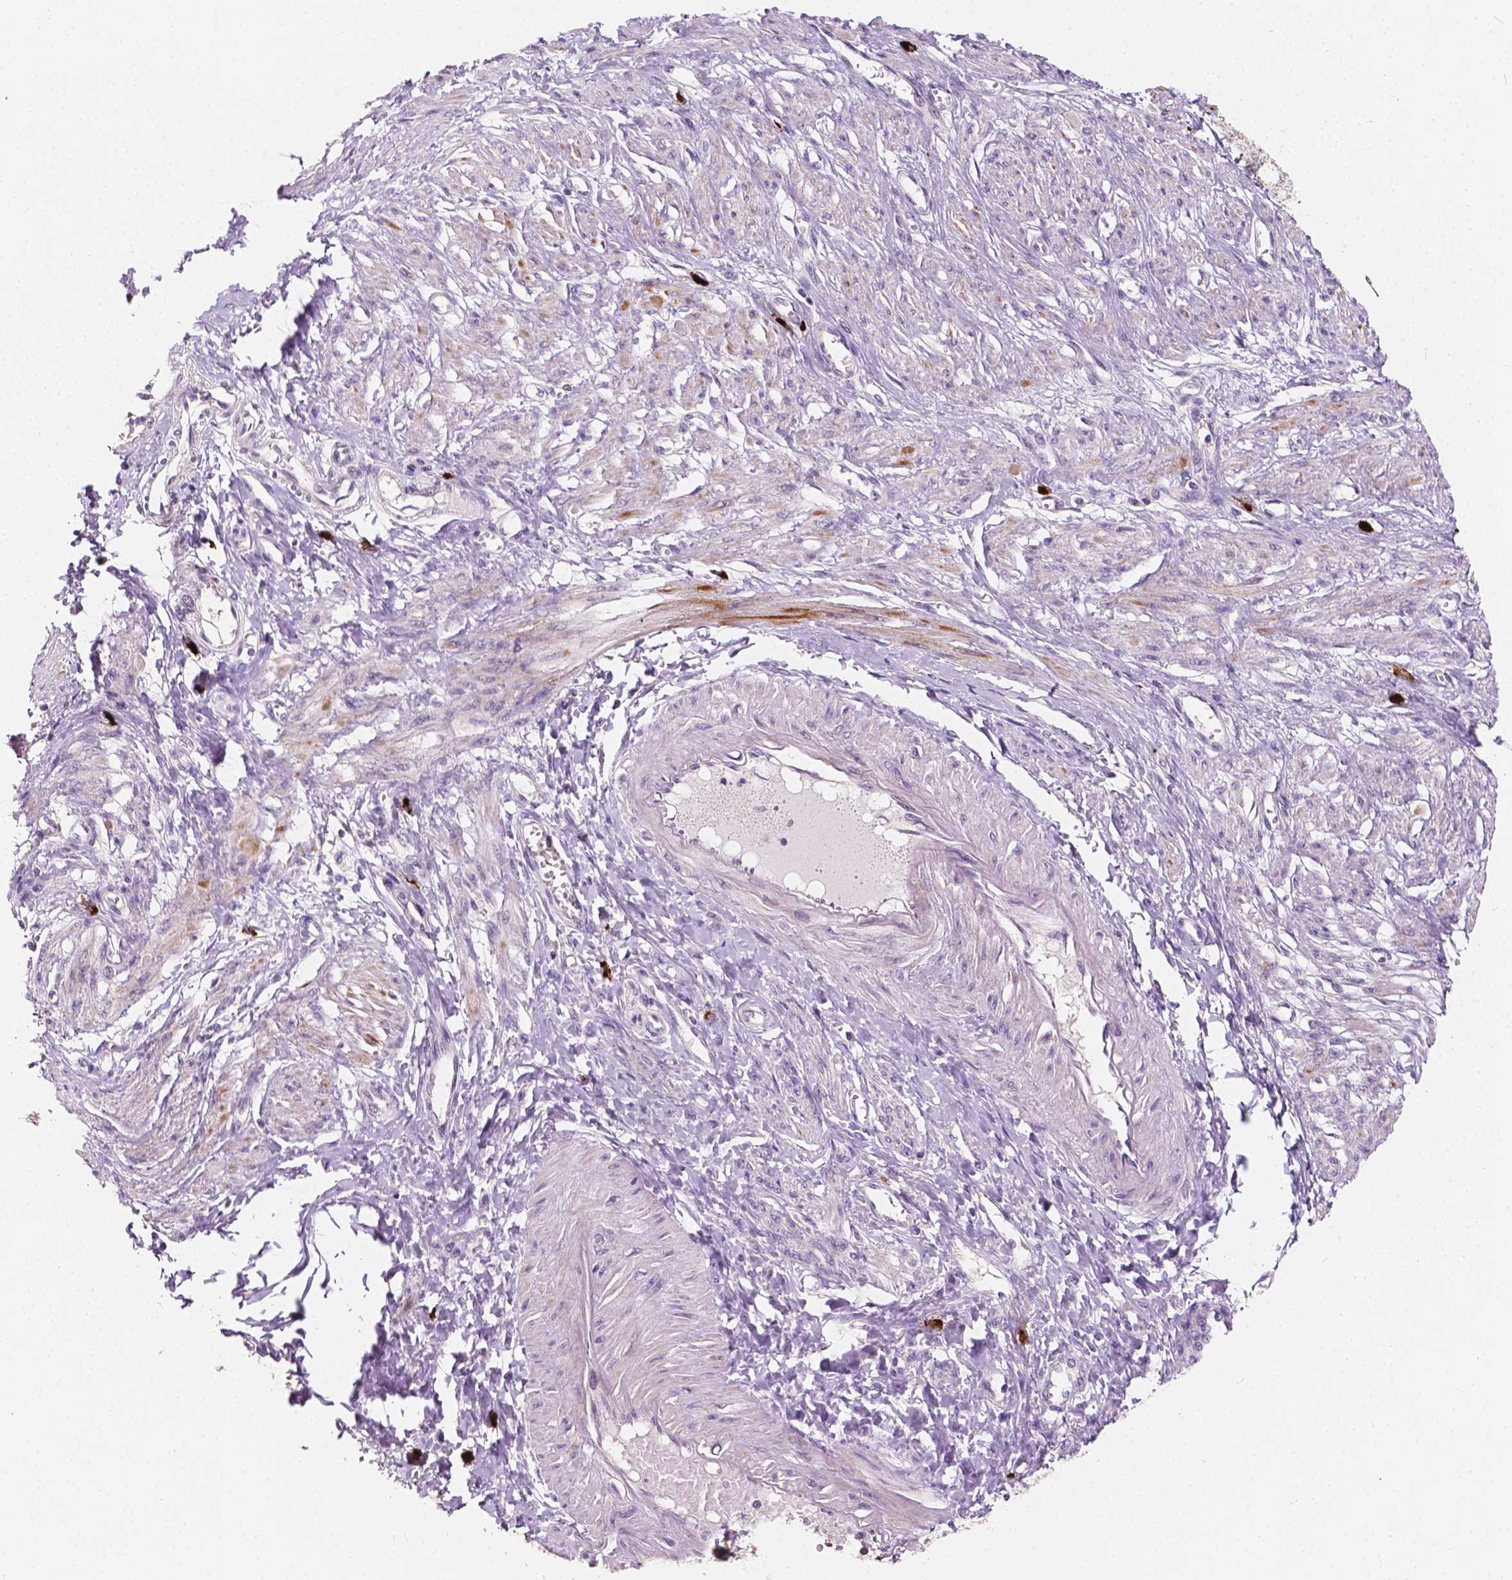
{"staining": {"intensity": "strong", "quantity": "25%-75%", "location": "cytoplasmic/membranous"}, "tissue": "smooth muscle", "cell_type": "Smooth muscle cells", "image_type": "normal", "snomed": [{"axis": "morphology", "description": "Normal tissue, NOS"}, {"axis": "topography", "description": "Smooth muscle"}, {"axis": "topography", "description": "Uterus"}], "caption": "This histopathology image demonstrates immunohistochemistry staining of benign human smooth muscle, with high strong cytoplasmic/membranous expression in approximately 25%-75% of smooth muscle cells.", "gene": "SIRT2", "patient": {"sex": "female", "age": 39}}